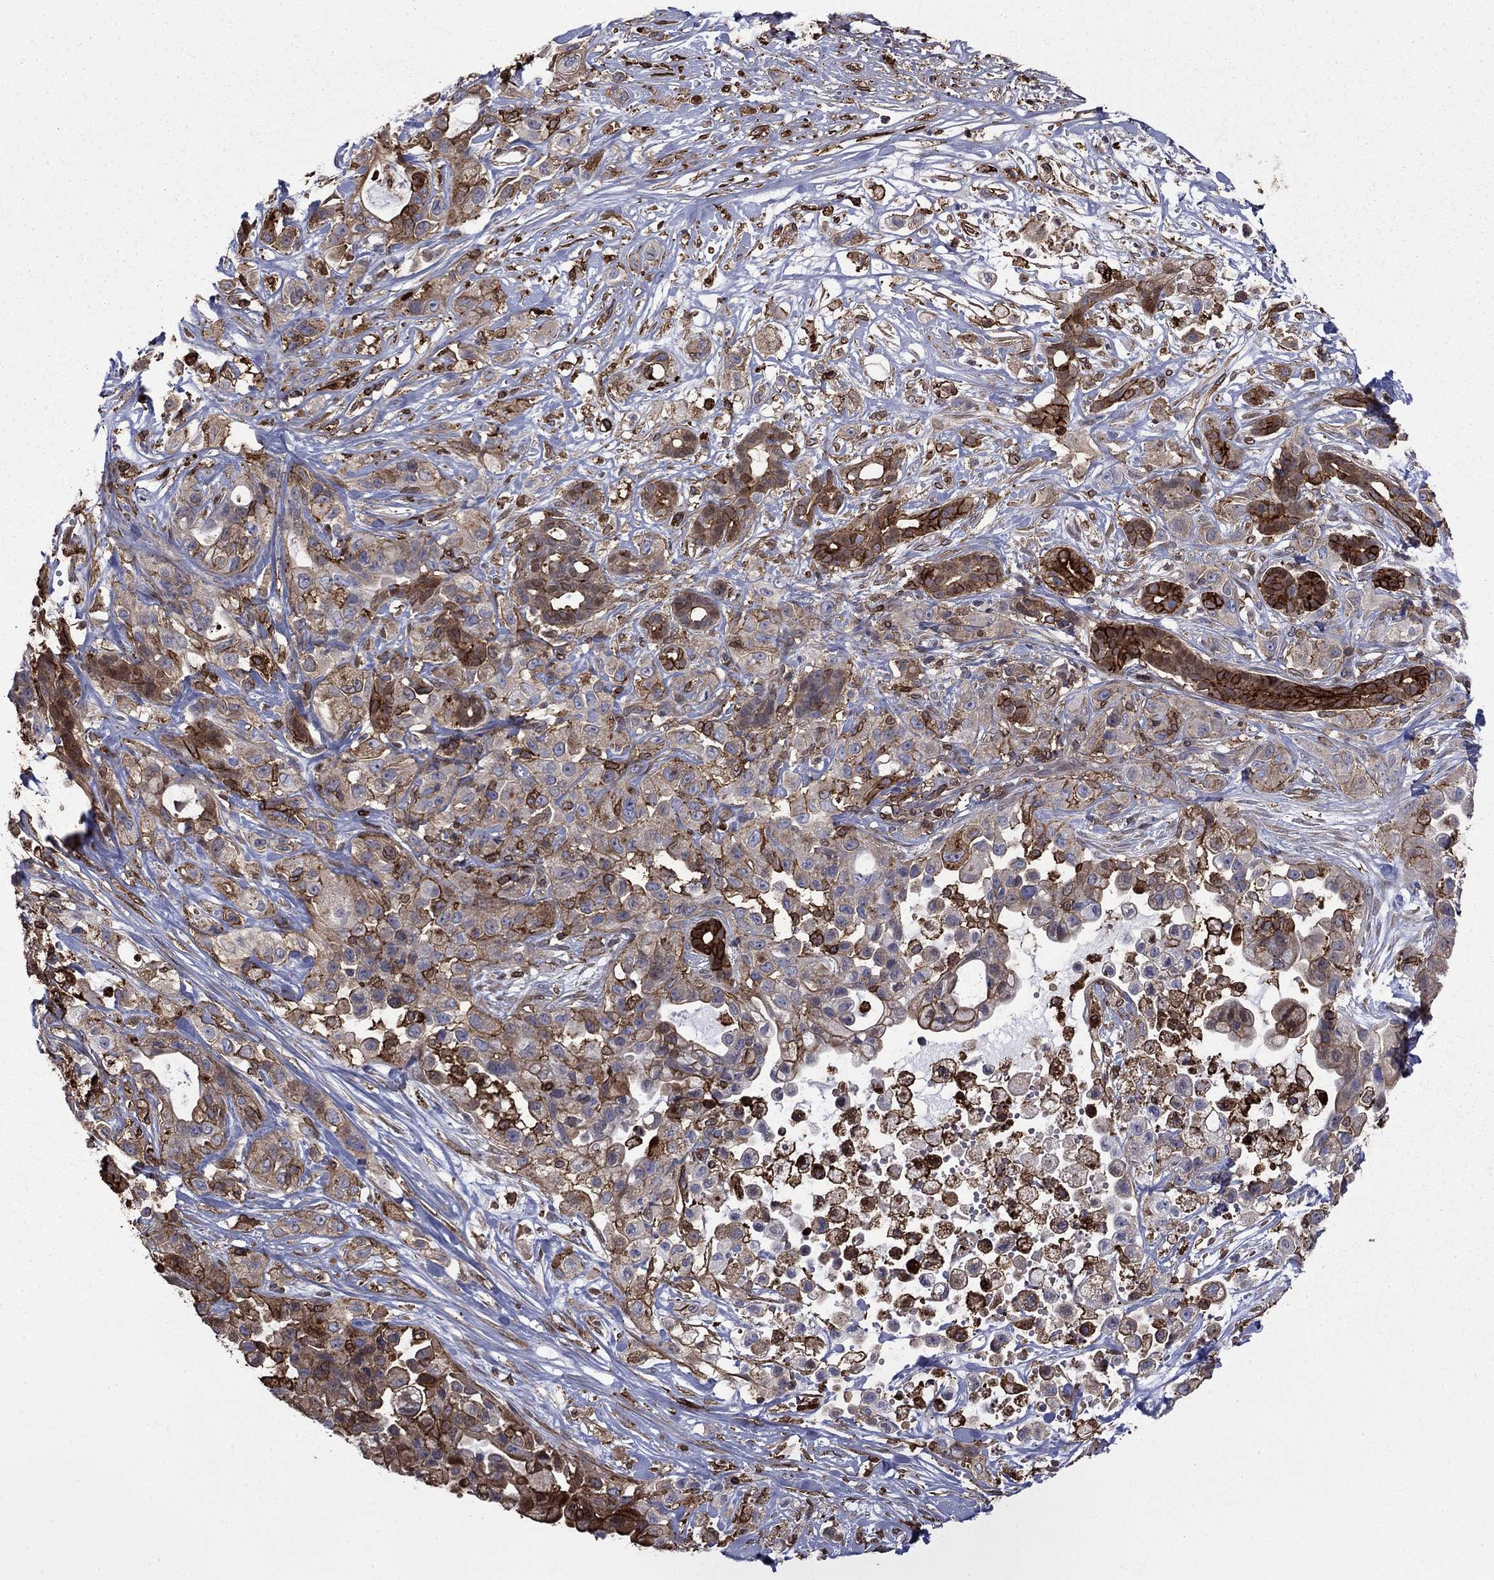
{"staining": {"intensity": "strong", "quantity": "25%-75%", "location": "cytoplasmic/membranous"}, "tissue": "pancreatic cancer", "cell_type": "Tumor cells", "image_type": "cancer", "snomed": [{"axis": "morphology", "description": "Adenocarcinoma, NOS"}, {"axis": "topography", "description": "Pancreas"}], "caption": "Immunohistochemistry image of neoplastic tissue: pancreatic adenocarcinoma stained using immunohistochemistry reveals high levels of strong protein expression localized specifically in the cytoplasmic/membranous of tumor cells, appearing as a cytoplasmic/membranous brown color.", "gene": "PLAU", "patient": {"sex": "male", "age": 44}}